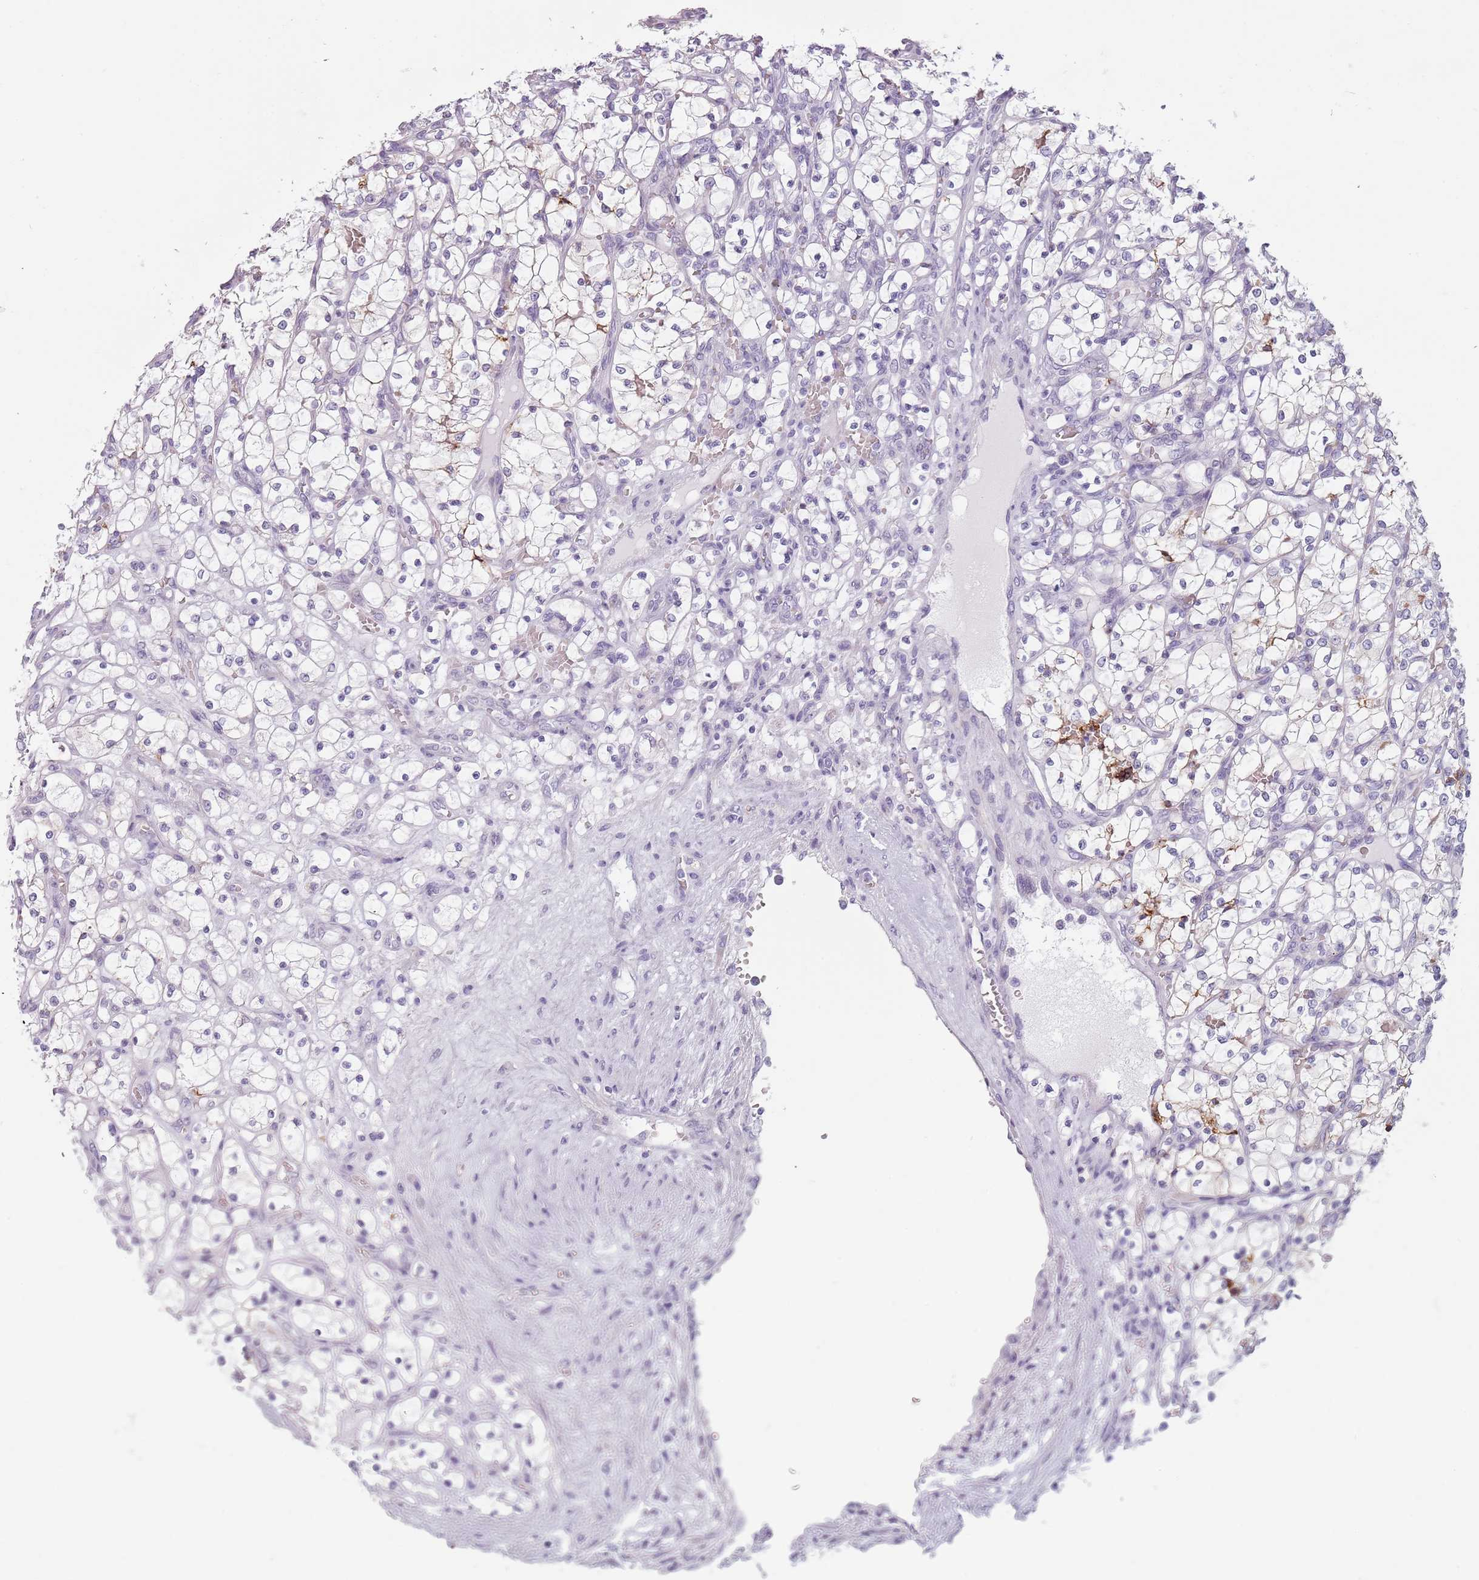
{"staining": {"intensity": "negative", "quantity": "none", "location": "none"}, "tissue": "renal cancer", "cell_type": "Tumor cells", "image_type": "cancer", "snomed": [{"axis": "morphology", "description": "Adenocarcinoma, NOS"}, {"axis": "topography", "description": "Kidney"}], "caption": "This image is of renal cancer stained with IHC to label a protein in brown with the nuclei are counter-stained blue. There is no expression in tumor cells.", "gene": "MEGF8", "patient": {"sex": "female", "age": 69}}